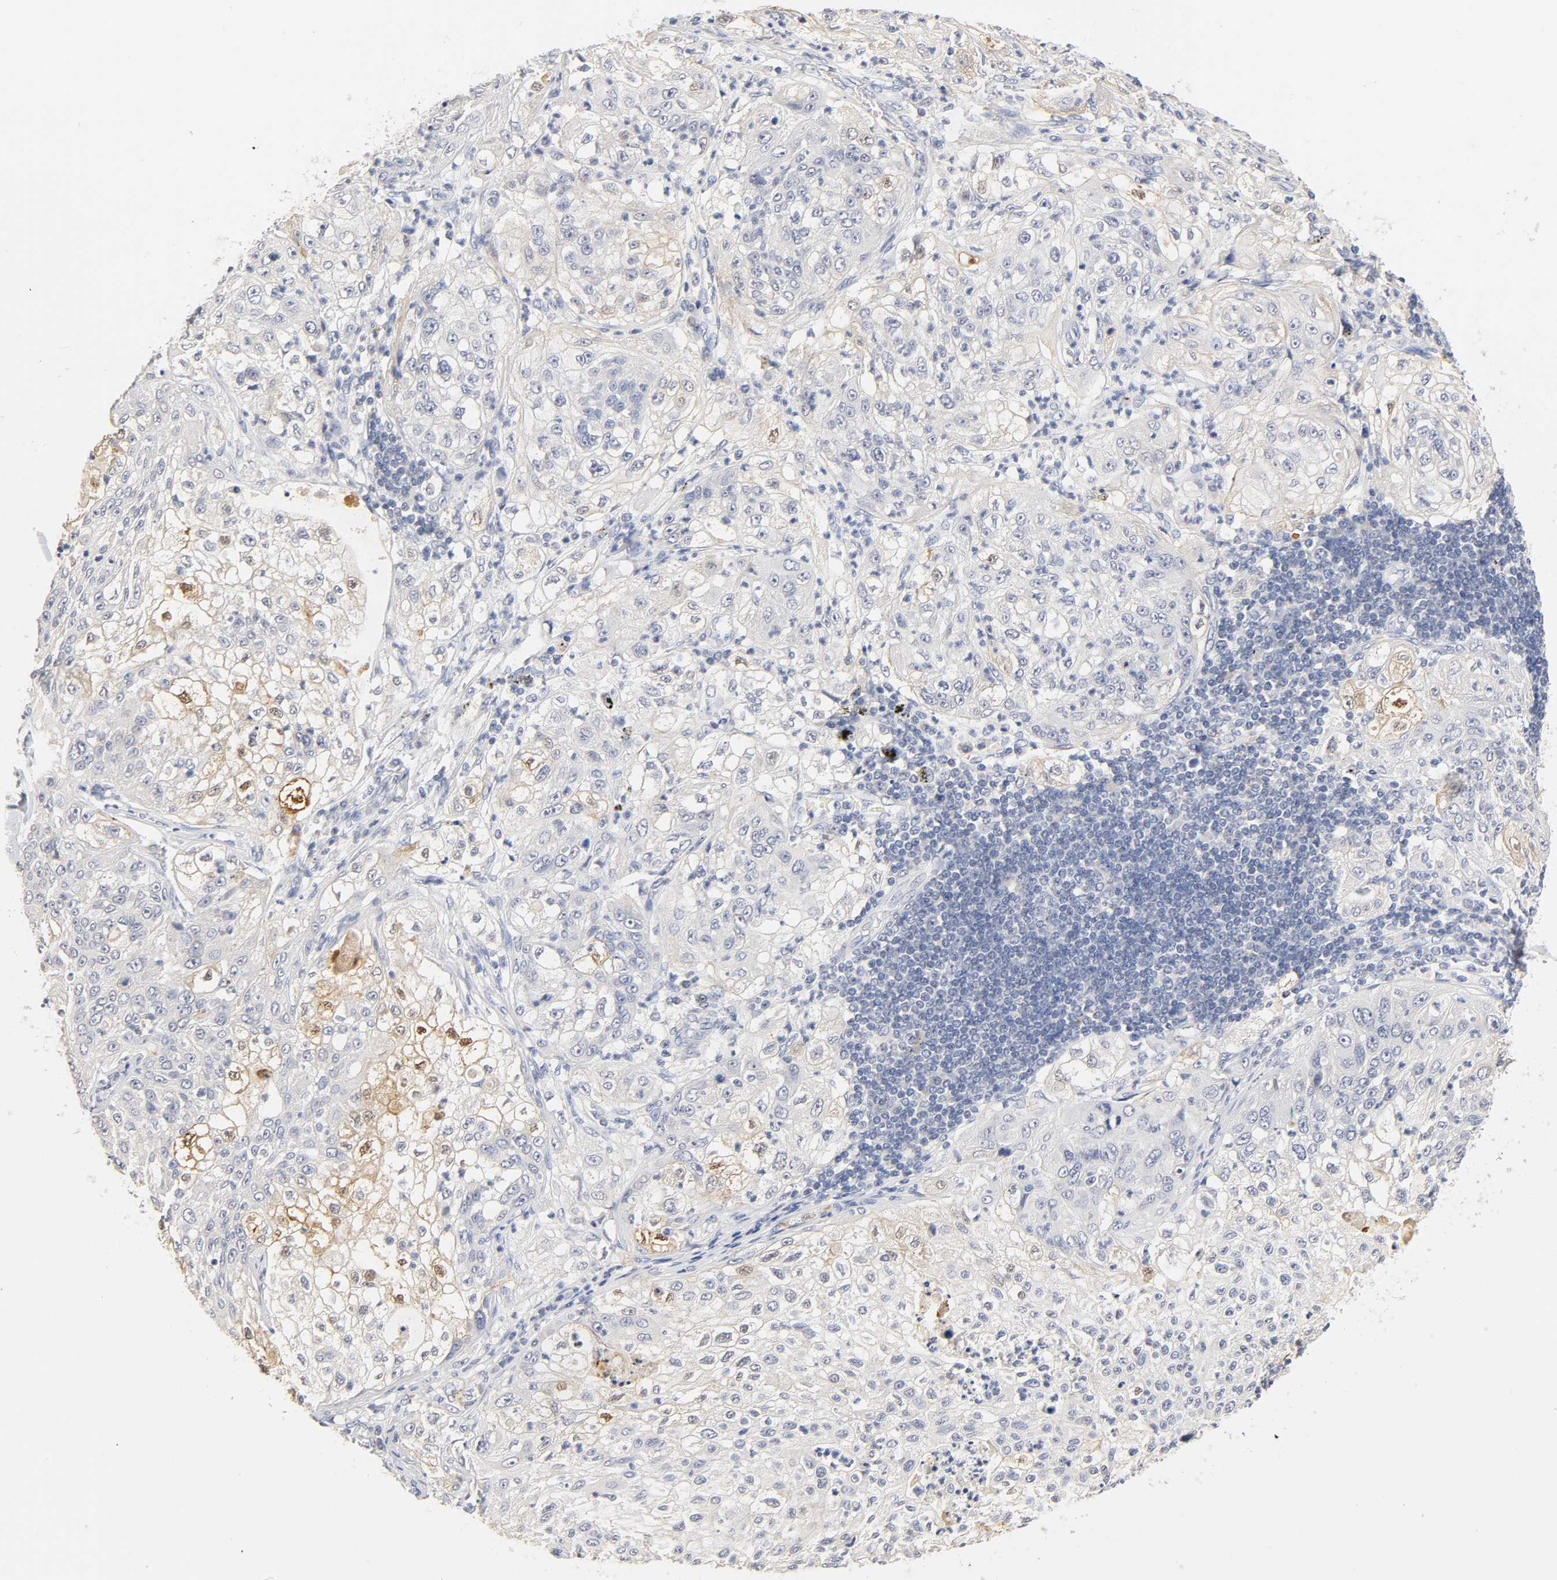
{"staining": {"intensity": "moderate", "quantity": "<25%", "location": "cytoplasmic/membranous"}, "tissue": "lung cancer", "cell_type": "Tumor cells", "image_type": "cancer", "snomed": [{"axis": "morphology", "description": "Inflammation, NOS"}, {"axis": "morphology", "description": "Squamous cell carcinoma, NOS"}, {"axis": "topography", "description": "Lymph node"}, {"axis": "topography", "description": "Soft tissue"}, {"axis": "topography", "description": "Lung"}], "caption": "An immunohistochemistry micrograph of neoplastic tissue is shown. Protein staining in brown highlights moderate cytoplasmic/membranous positivity in lung squamous cell carcinoma within tumor cells.", "gene": "OVOL1", "patient": {"sex": "male", "age": 66}}